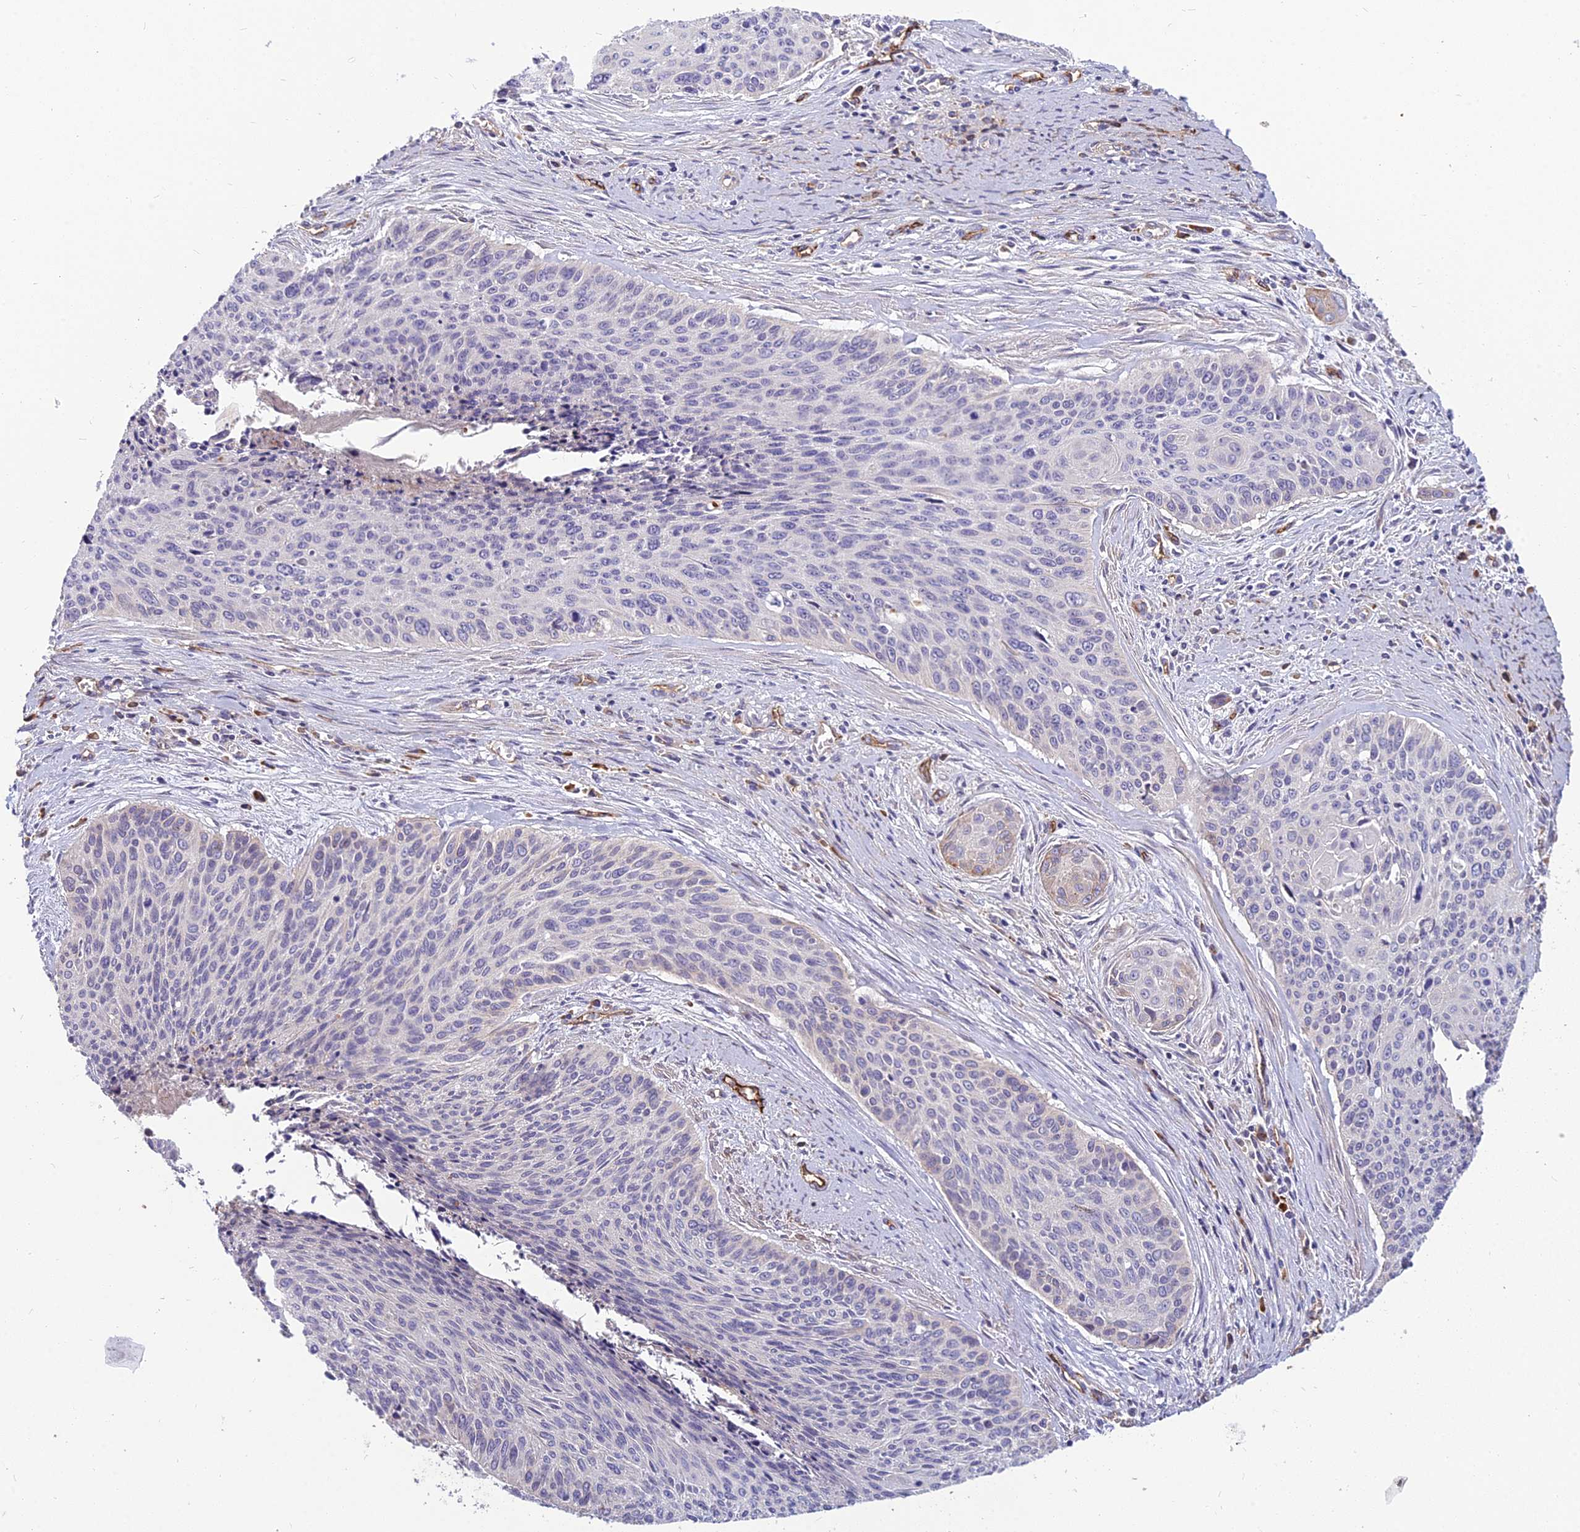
{"staining": {"intensity": "negative", "quantity": "none", "location": "none"}, "tissue": "cervical cancer", "cell_type": "Tumor cells", "image_type": "cancer", "snomed": [{"axis": "morphology", "description": "Squamous cell carcinoma, NOS"}, {"axis": "topography", "description": "Cervix"}], "caption": "Tumor cells are negative for protein expression in human squamous cell carcinoma (cervical). (DAB immunohistochemistry (IHC) with hematoxylin counter stain).", "gene": "TSPAN15", "patient": {"sex": "female", "age": 55}}